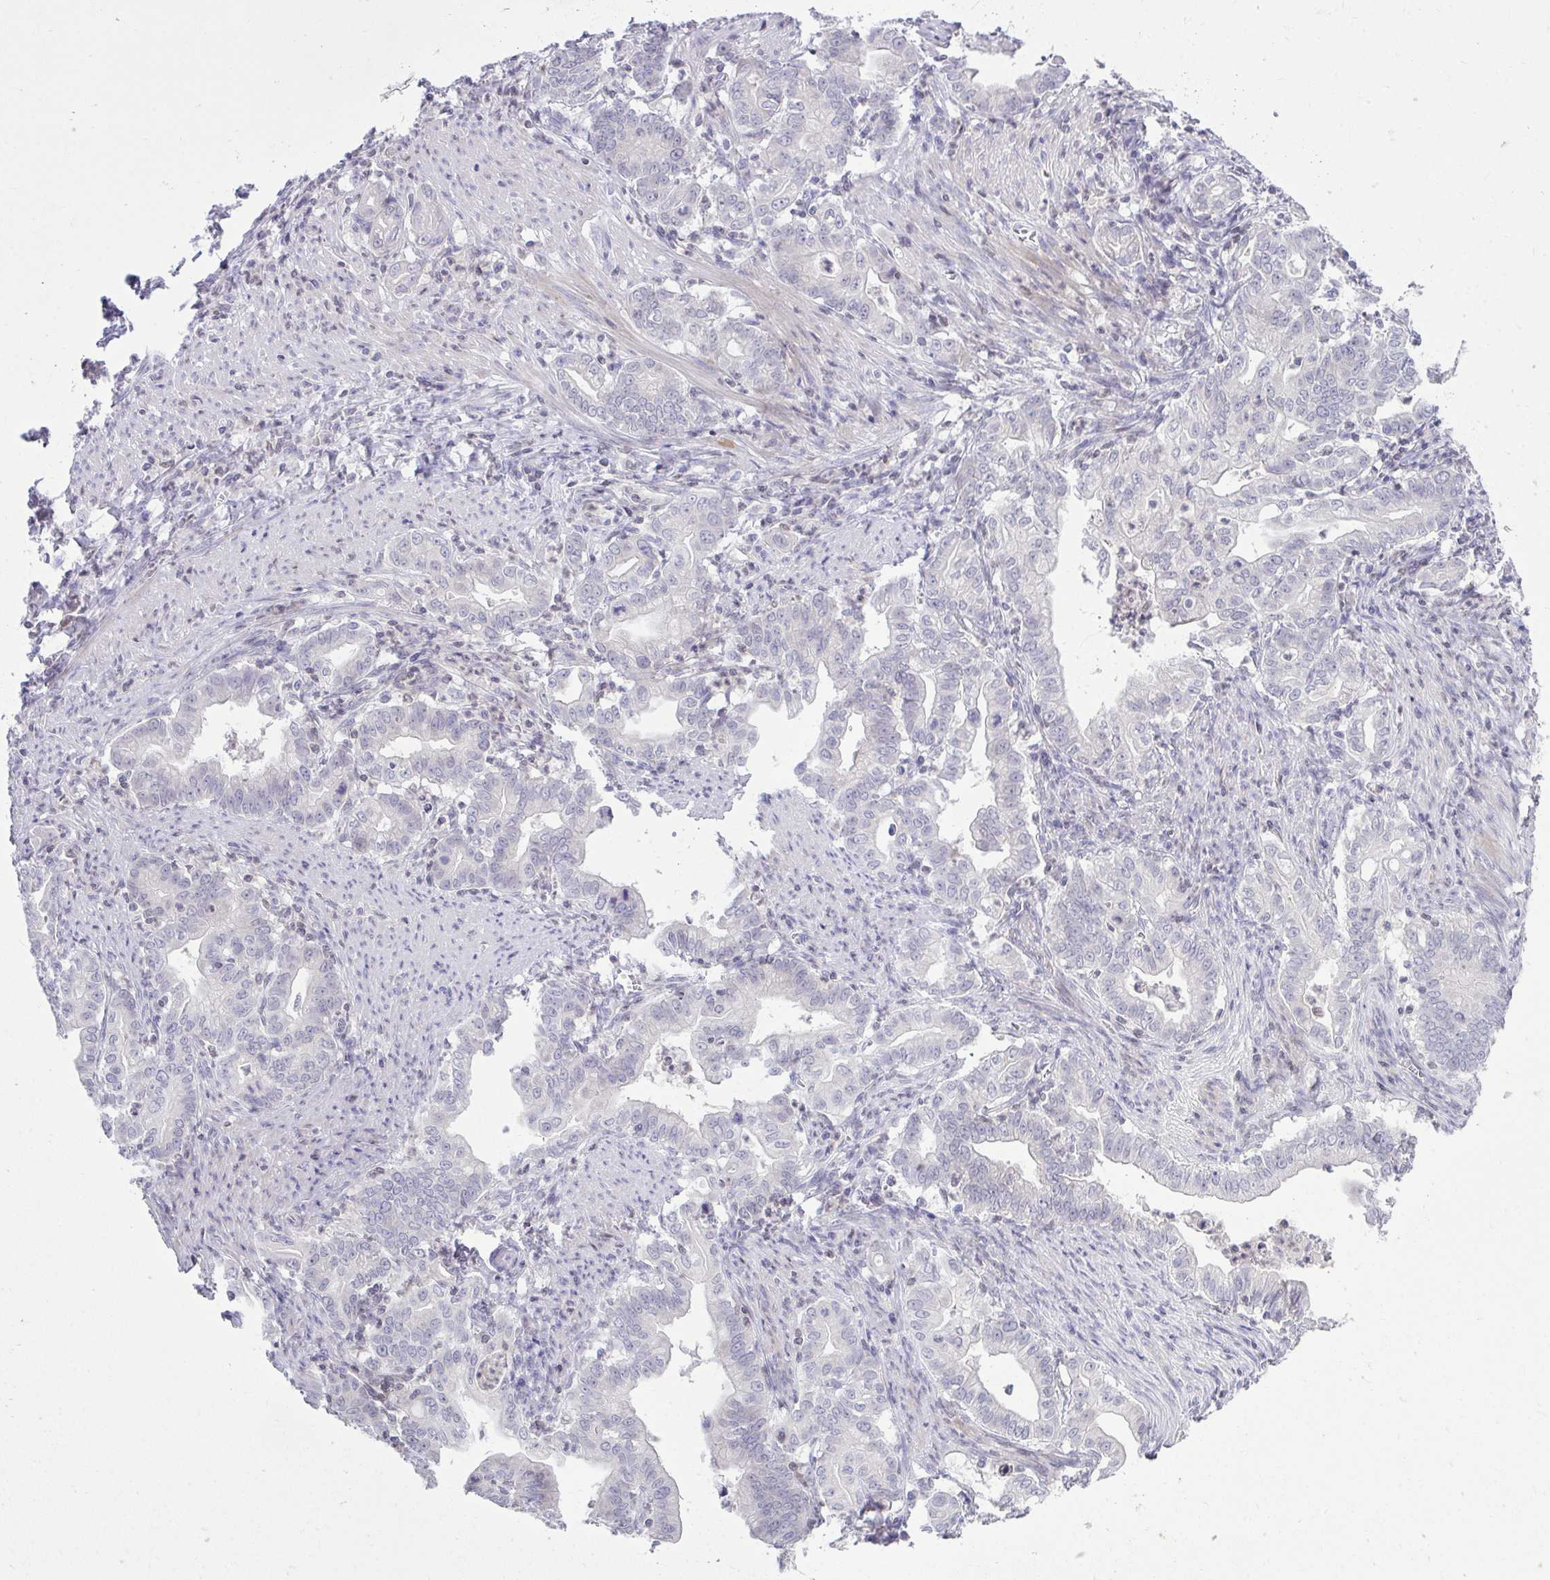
{"staining": {"intensity": "negative", "quantity": "none", "location": "none"}, "tissue": "stomach cancer", "cell_type": "Tumor cells", "image_type": "cancer", "snomed": [{"axis": "morphology", "description": "Adenocarcinoma, NOS"}, {"axis": "topography", "description": "Stomach, upper"}], "caption": "Immunohistochemistry (IHC) of human adenocarcinoma (stomach) demonstrates no positivity in tumor cells.", "gene": "OR7A5", "patient": {"sex": "female", "age": 79}}